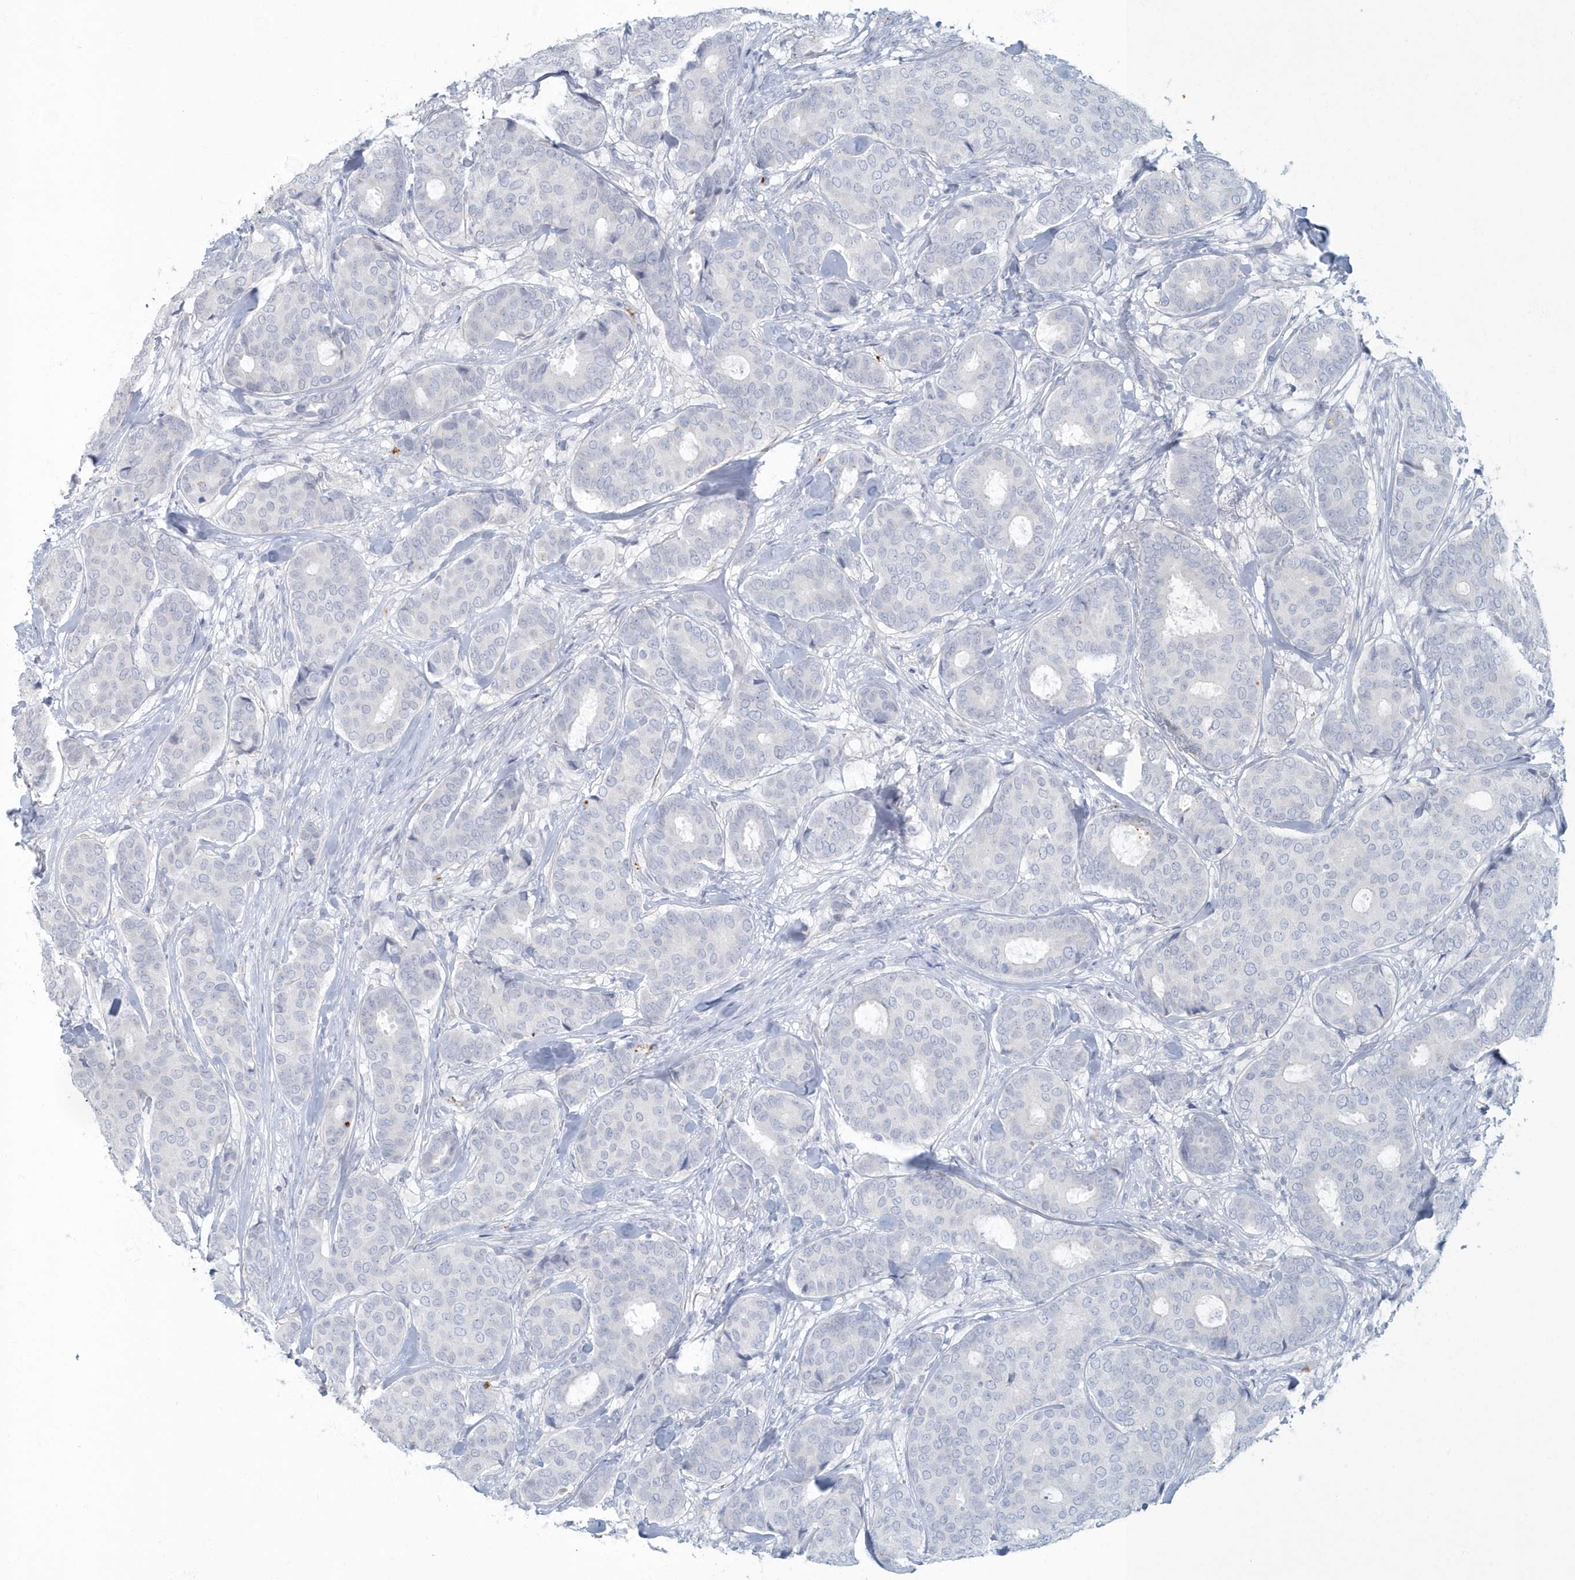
{"staining": {"intensity": "negative", "quantity": "none", "location": "none"}, "tissue": "breast cancer", "cell_type": "Tumor cells", "image_type": "cancer", "snomed": [{"axis": "morphology", "description": "Duct carcinoma"}, {"axis": "topography", "description": "Breast"}], "caption": "Immunohistochemistry (IHC) image of neoplastic tissue: human intraductal carcinoma (breast) stained with DAB shows no significant protein staining in tumor cells.", "gene": "MYOT", "patient": {"sex": "female", "age": 75}}